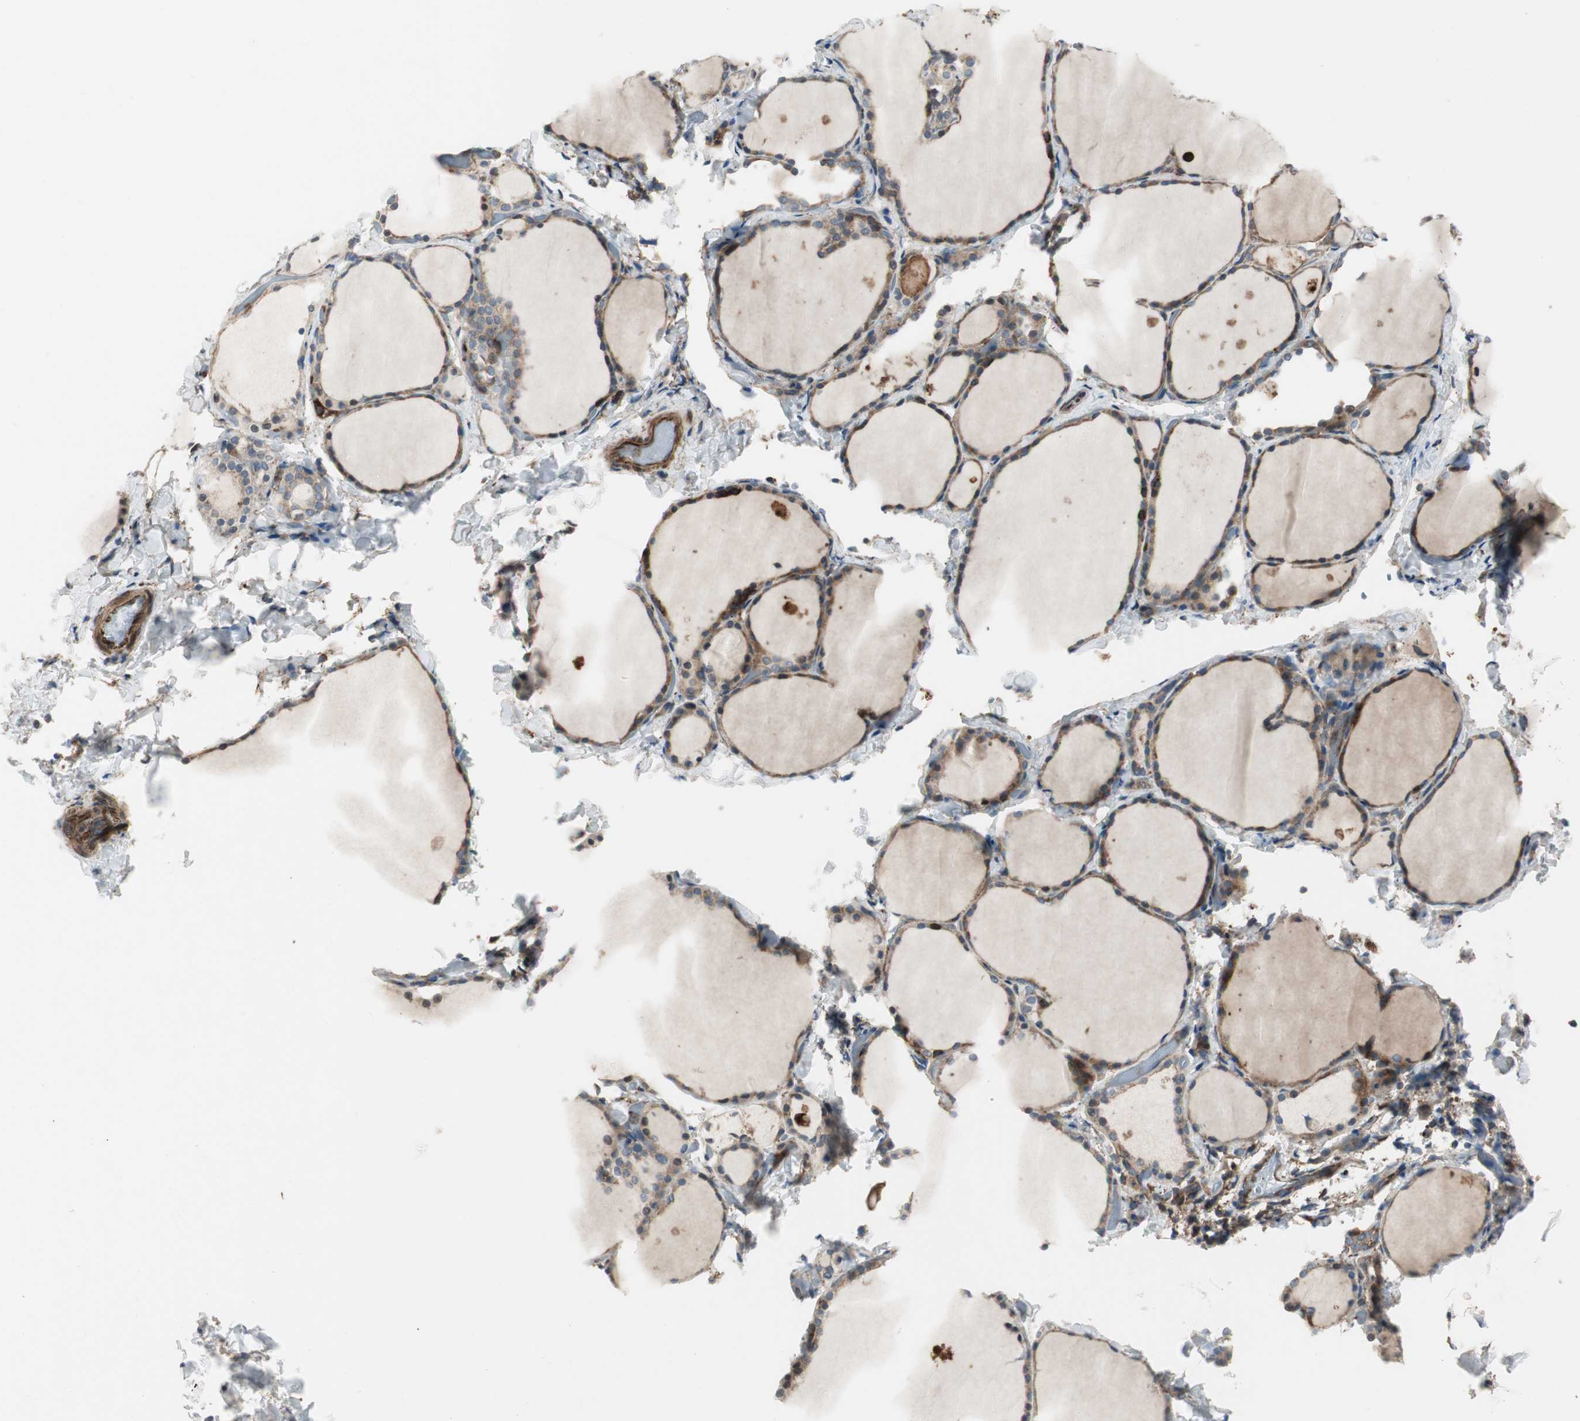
{"staining": {"intensity": "moderate", "quantity": ">75%", "location": "cytoplasmic/membranous"}, "tissue": "thyroid gland", "cell_type": "Glandular cells", "image_type": "normal", "snomed": [{"axis": "morphology", "description": "Normal tissue, NOS"}, {"axis": "morphology", "description": "Papillary adenocarcinoma, NOS"}, {"axis": "topography", "description": "Thyroid gland"}], "caption": "High-power microscopy captured an immunohistochemistry photomicrograph of unremarkable thyroid gland, revealing moderate cytoplasmic/membranous staining in about >75% of glandular cells. The staining is performed using DAB (3,3'-diaminobenzidine) brown chromogen to label protein expression. The nuclei are counter-stained blue using hematoxylin.", "gene": "PRKG1", "patient": {"sex": "female", "age": 30}}